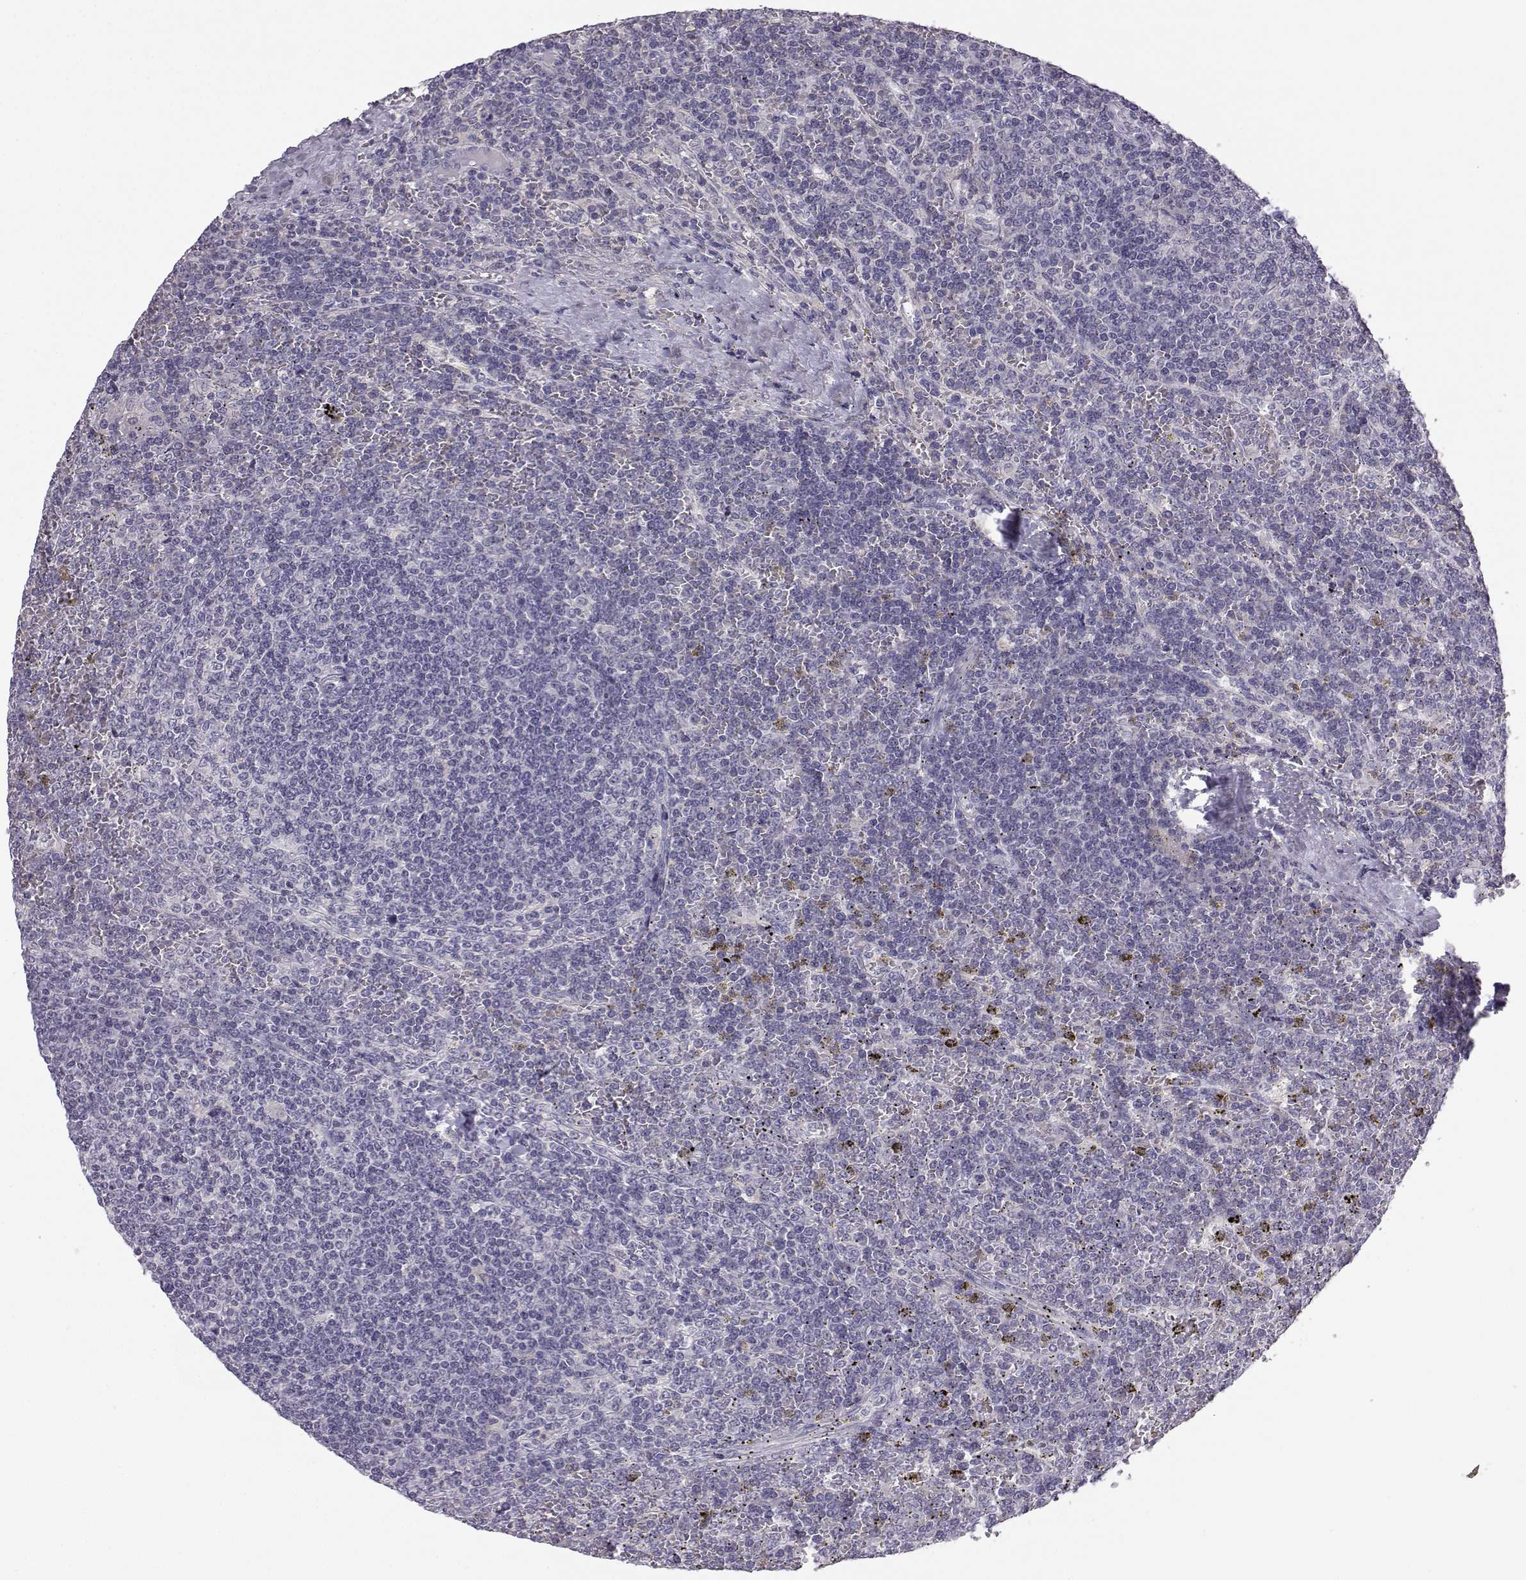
{"staining": {"intensity": "negative", "quantity": "none", "location": "none"}, "tissue": "lymphoma", "cell_type": "Tumor cells", "image_type": "cancer", "snomed": [{"axis": "morphology", "description": "Malignant lymphoma, non-Hodgkin's type, Low grade"}, {"axis": "topography", "description": "Spleen"}], "caption": "Protein analysis of low-grade malignant lymphoma, non-Hodgkin's type exhibits no significant staining in tumor cells.", "gene": "MROH7", "patient": {"sex": "female", "age": 19}}